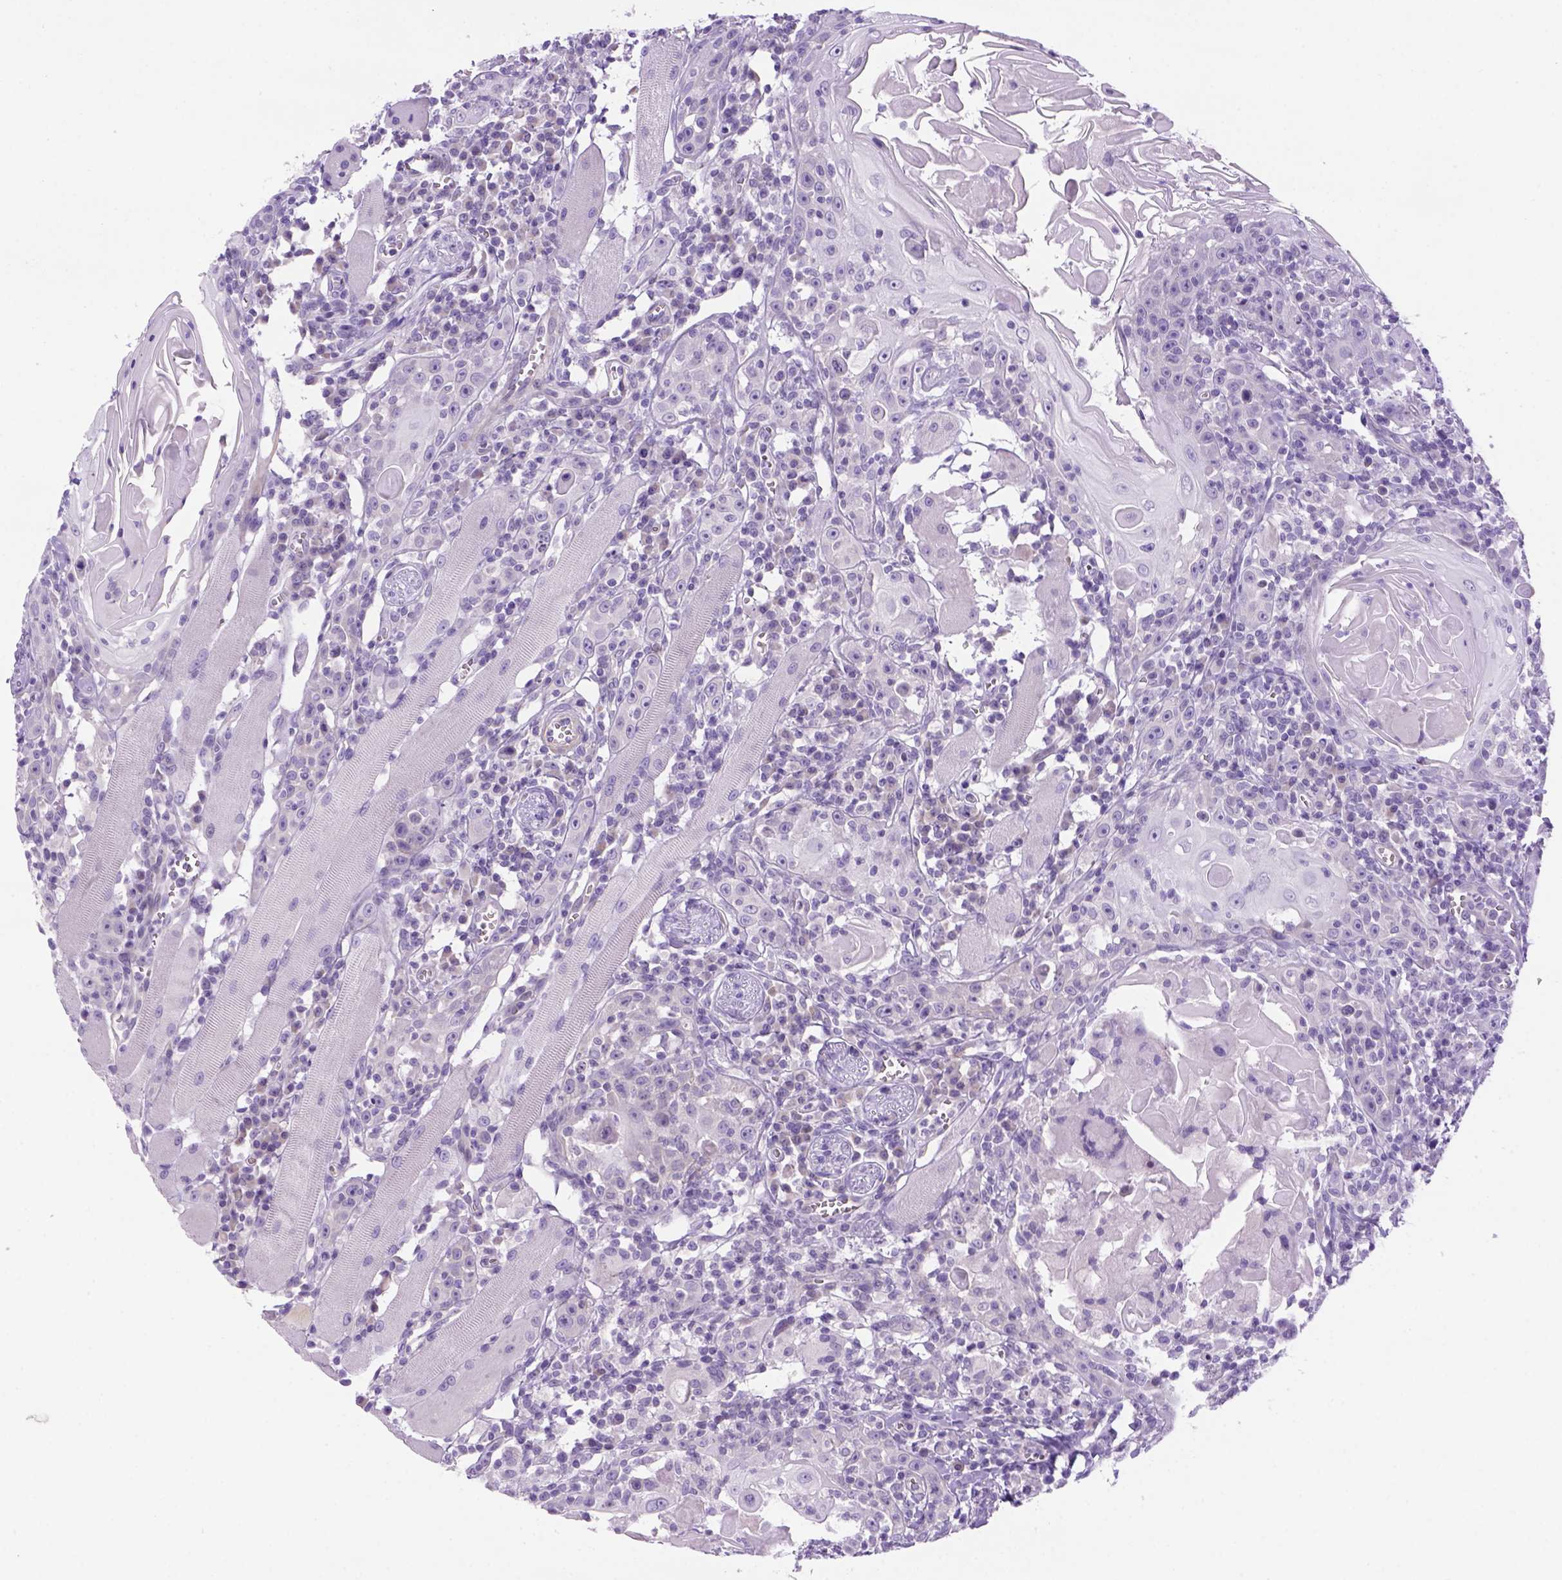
{"staining": {"intensity": "negative", "quantity": "none", "location": "none"}, "tissue": "head and neck cancer", "cell_type": "Tumor cells", "image_type": "cancer", "snomed": [{"axis": "morphology", "description": "Squamous cell carcinoma, NOS"}, {"axis": "topography", "description": "Head-Neck"}], "caption": "DAB (3,3'-diaminobenzidine) immunohistochemical staining of human head and neck cancer (squamous cell carcinoma) shows no significant staining in tumor cells. (Stains: DAB immunohistochemistry (IHC) with hematoxylin counter stain, Microscopy: brightfield microscopy at high magnification).", "gene": "DNAH11", "patient": {"sex": "male", "age": 52}}